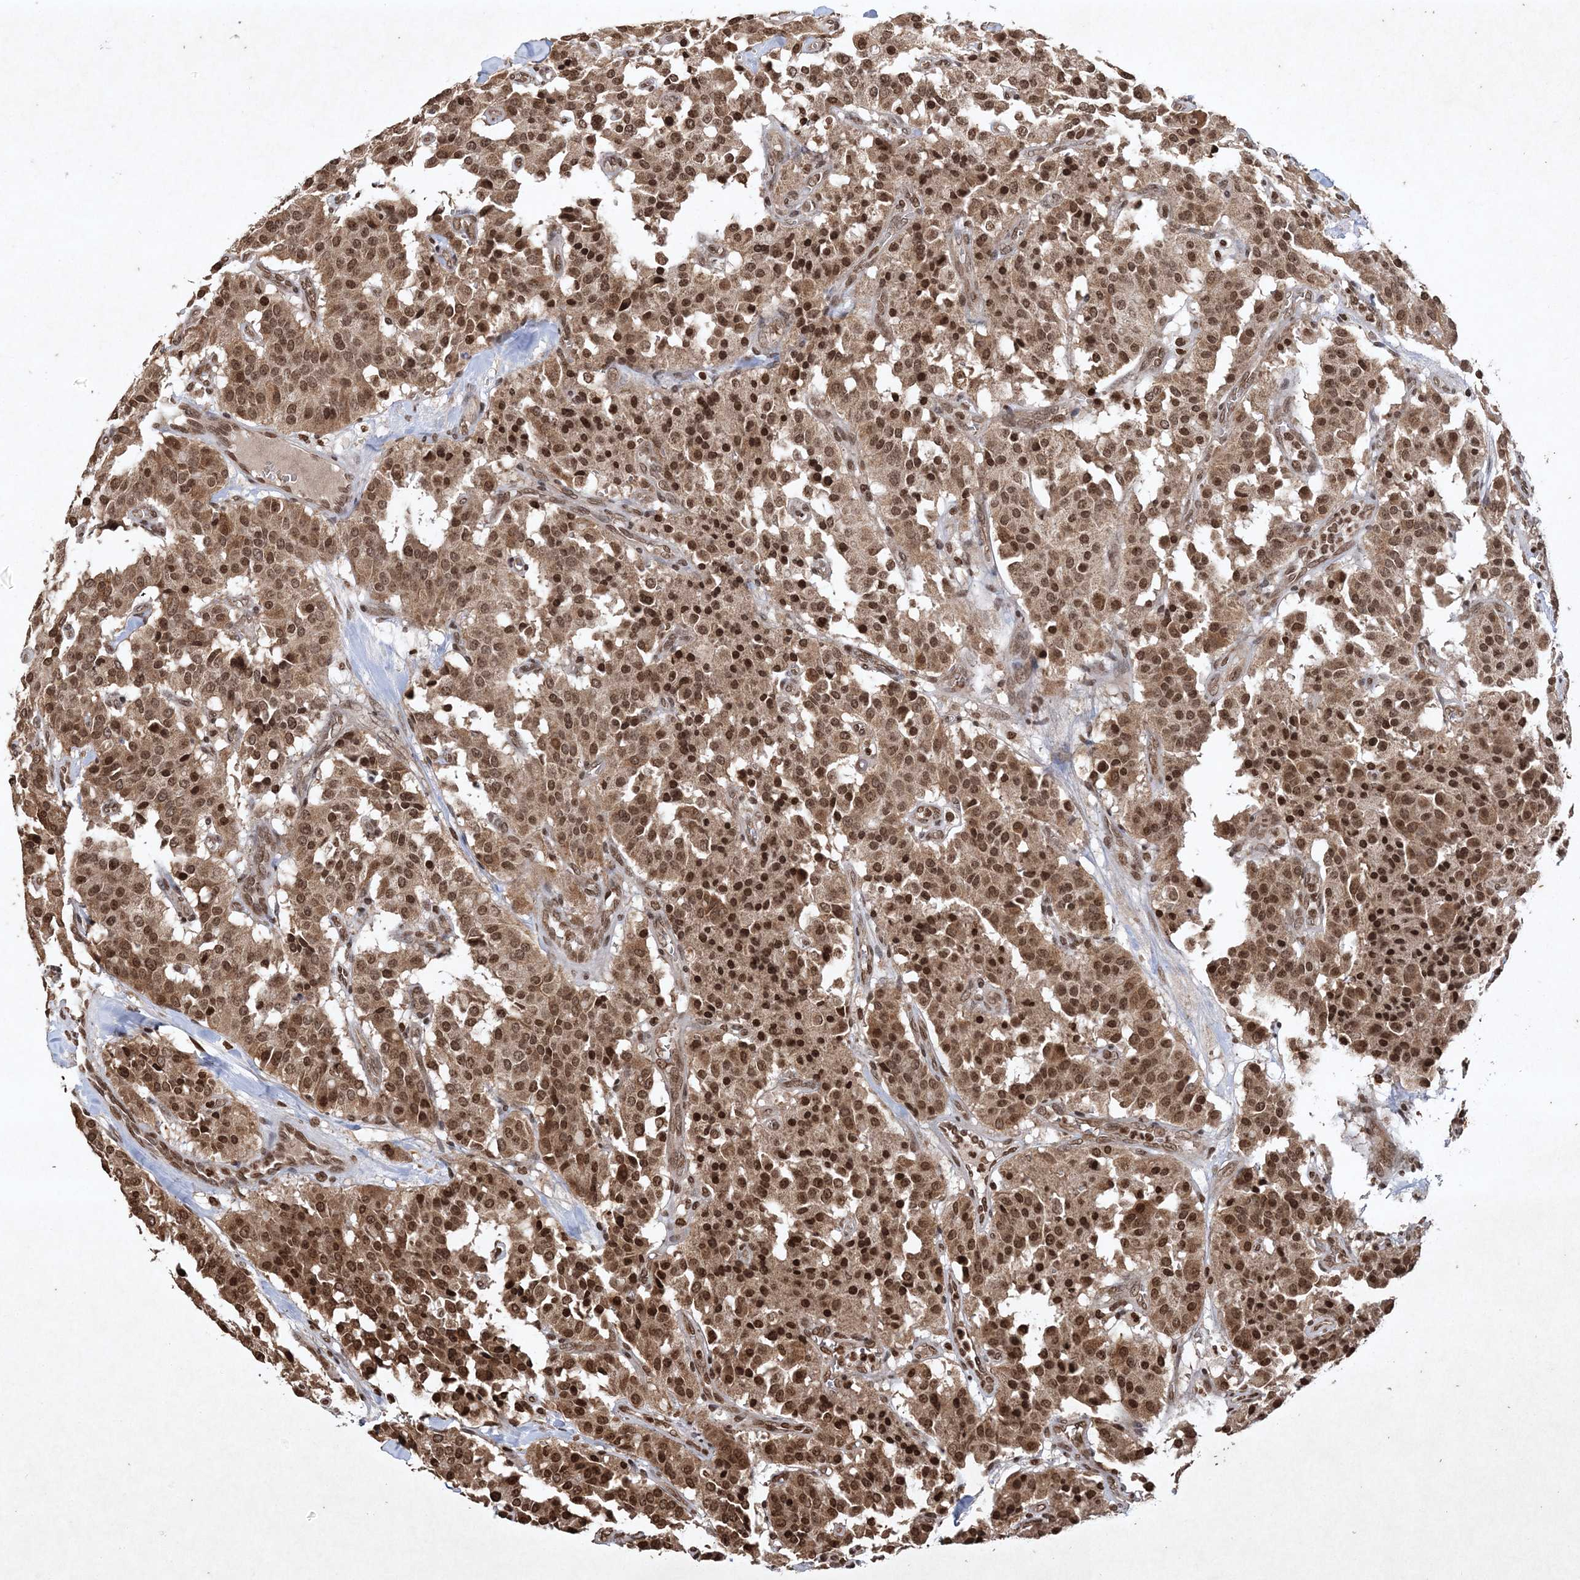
{"staining": {"intensity": "moderate", "quantity": ">75%", "location": "cytoplasmic/membranous,nuclear"}, "tissue": "carcinoid", "cell_type": "Tumor cells", "image_type": "cancer", "snomed": [{"axis": "morphology", "description": "Carcinoid, malignant, NOS"}, {"axis": "topography", "description": "Lung"}], "caption": "Protein expression analysis of human carcinoid reveals moderate cytoplasmic/membranous and nuclear staining in about >75% of tumor cells.", "gene": "NEDD9", "patient": {"sex": "male", "age": 30}}